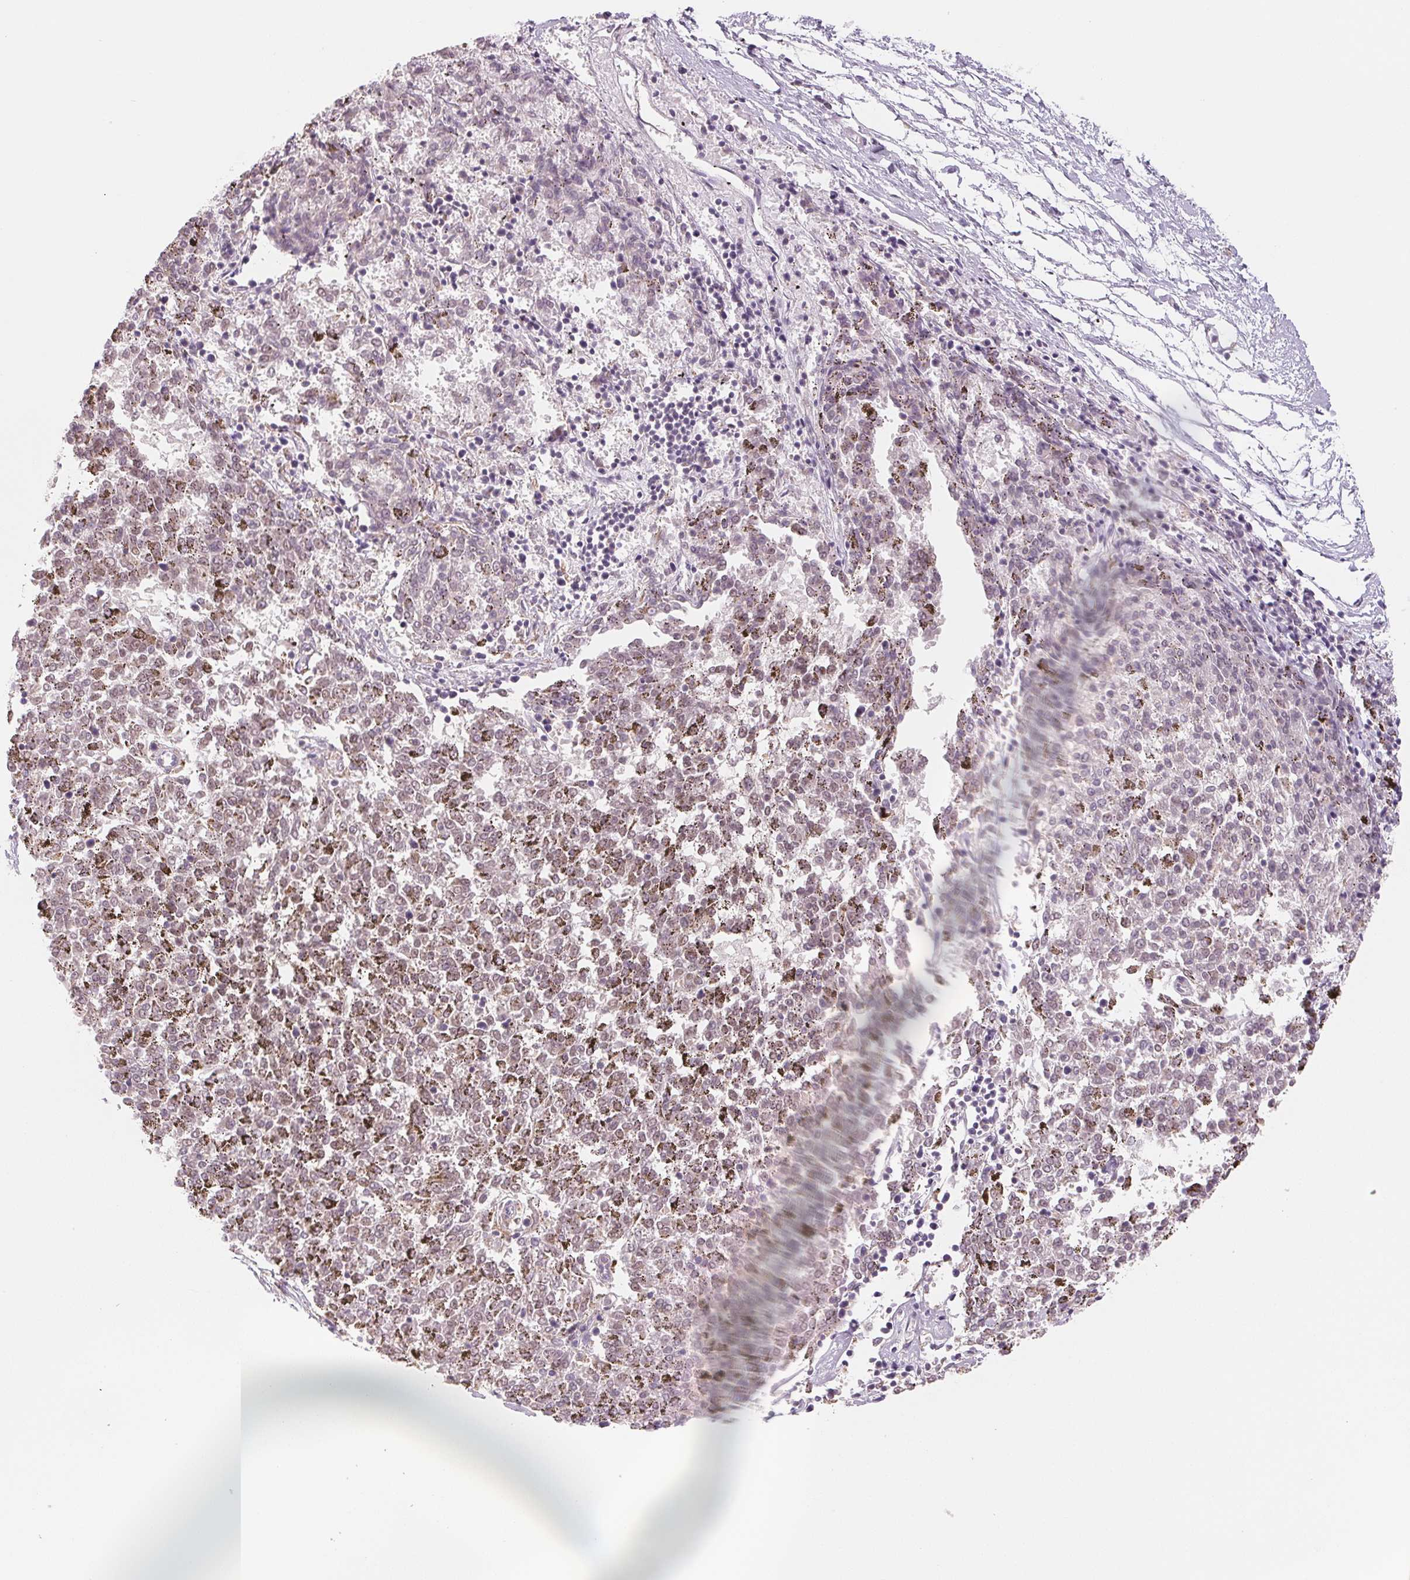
{"staining": {"intensity": "weak", "quantity": "25%-75%", "location": "nuclear"}, "tissue": "melanoma", "cell_type": "Tumor cells", "image_type": "cancer", "snomed": [{"axis": "morphology", "description": "Malignant melanoma, NOS"}, {"axis": "topography", "description": "Skin"}], "caption": "The histopathology image displays staining of melanoma, revealing weak nuclear protein expression (brown color) within tumor cells.", "gene": "SMARCD3", "patient": {"sex": "female", "age": 72}}